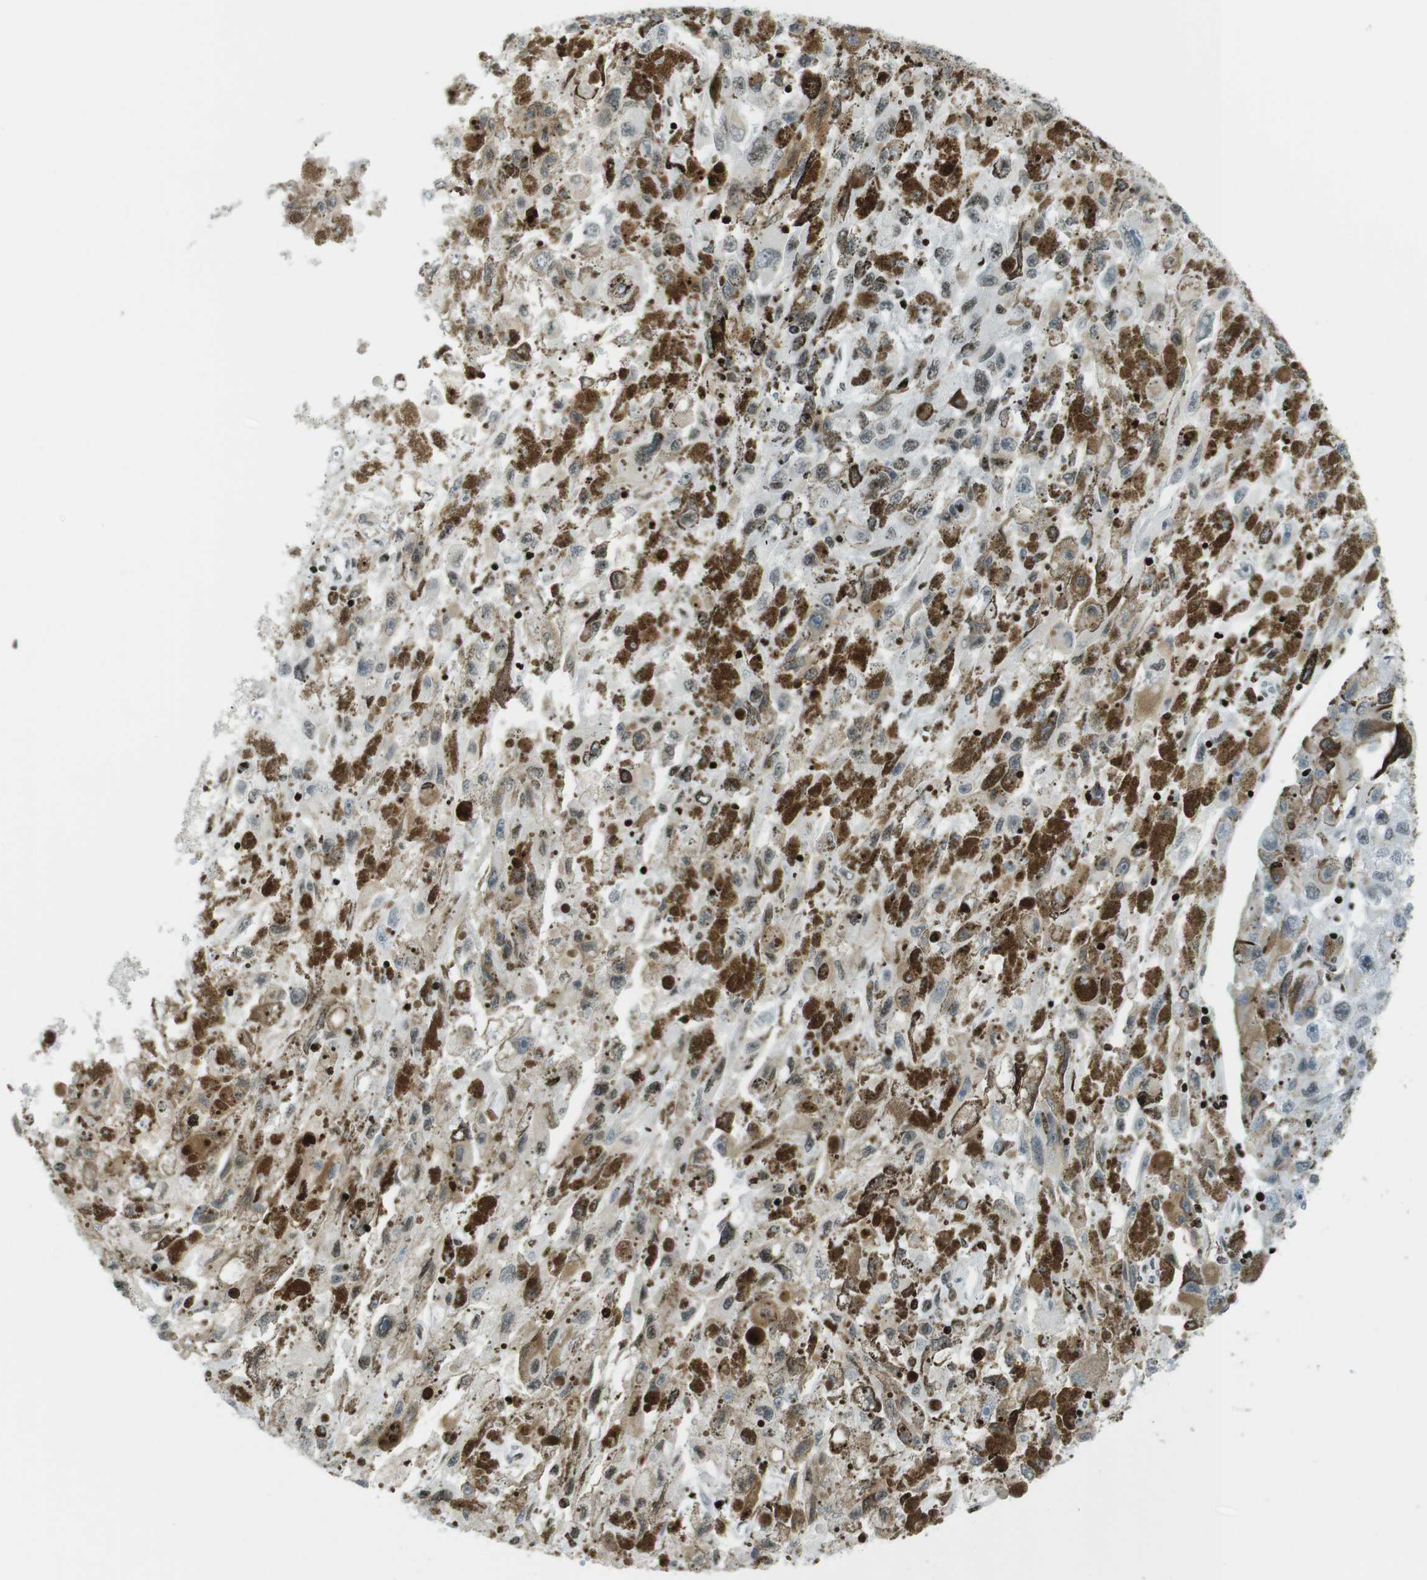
{"staining": {"intensity": "moderate", "quantity": "<25%", "location": "nuclear"}, "tissue": "melanoma", "cell_type": "Tumor cells", "image_type": "cancer", "snomed": [{"axis": "morphology", "description": "Malignant melanoma, NOS"}, {"axis": "topography", "description": "Skin"}], "caption": "The micrograph displays a brown stain indicating the presence of a protein in the nuclear of tumor cells in melanoma. (brown staining indicates protein expression, while blue staining denotes nuclei).", "gene": "H2AC8", "patient": {"sex": "female", "age": 104}}